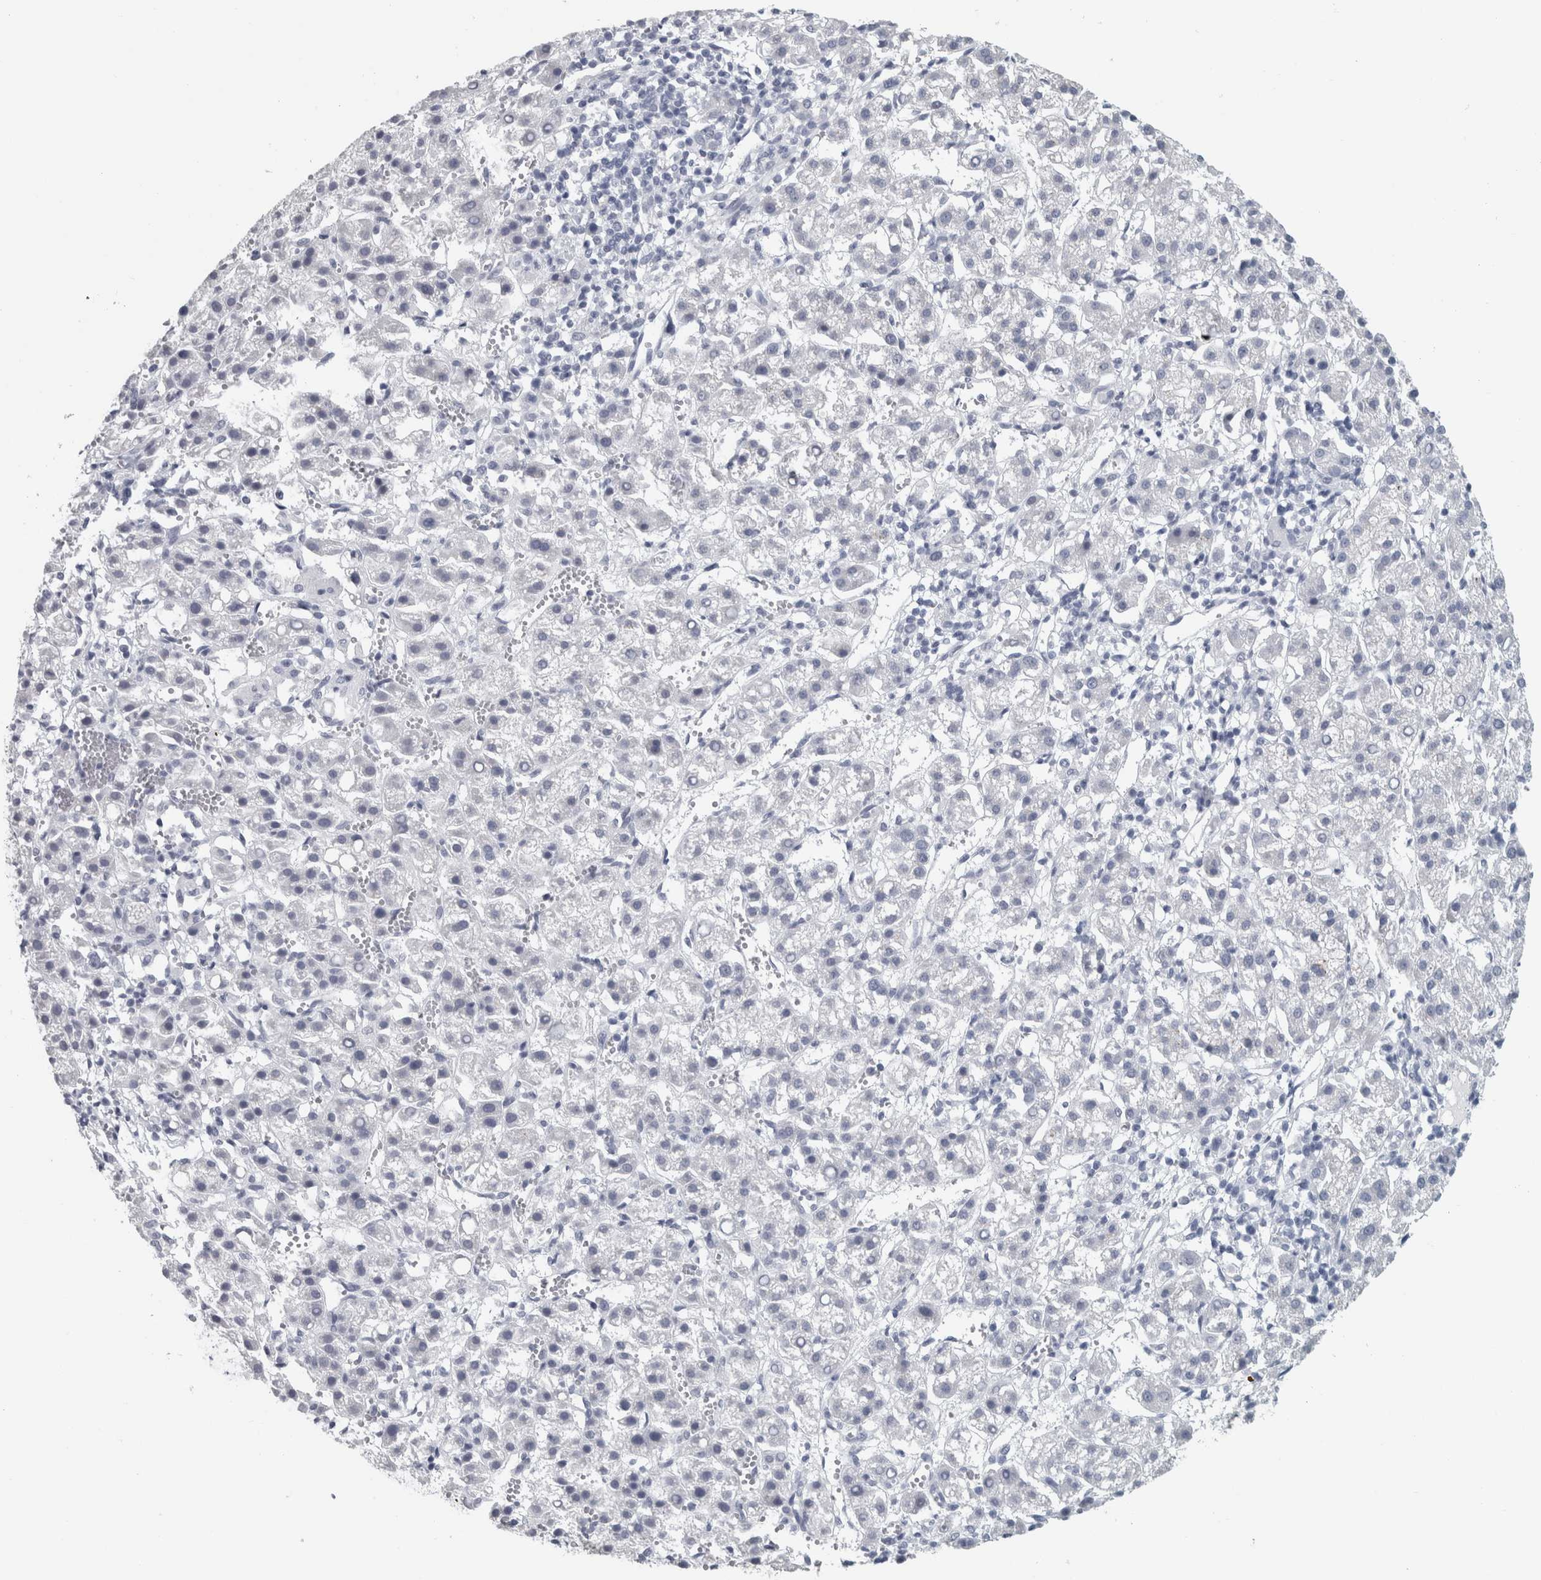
{"staining": {"intensity": "negative", "quantity": "none", "location": "none"}, "tissue": "liver cancer", "cell_type": "Tumor cells", "image_type": "cancer", "snomed": [{"axis": "morphology", "description": "Carcinoma, Hepatocellular, NOS"}, {"axis": "topography", "description": "Liver"}], "caption": "Tumor cells are negative for protein expression in human liver cancer.", "gene": "CPE", "patient": {"sex": "female", "age": 58}}